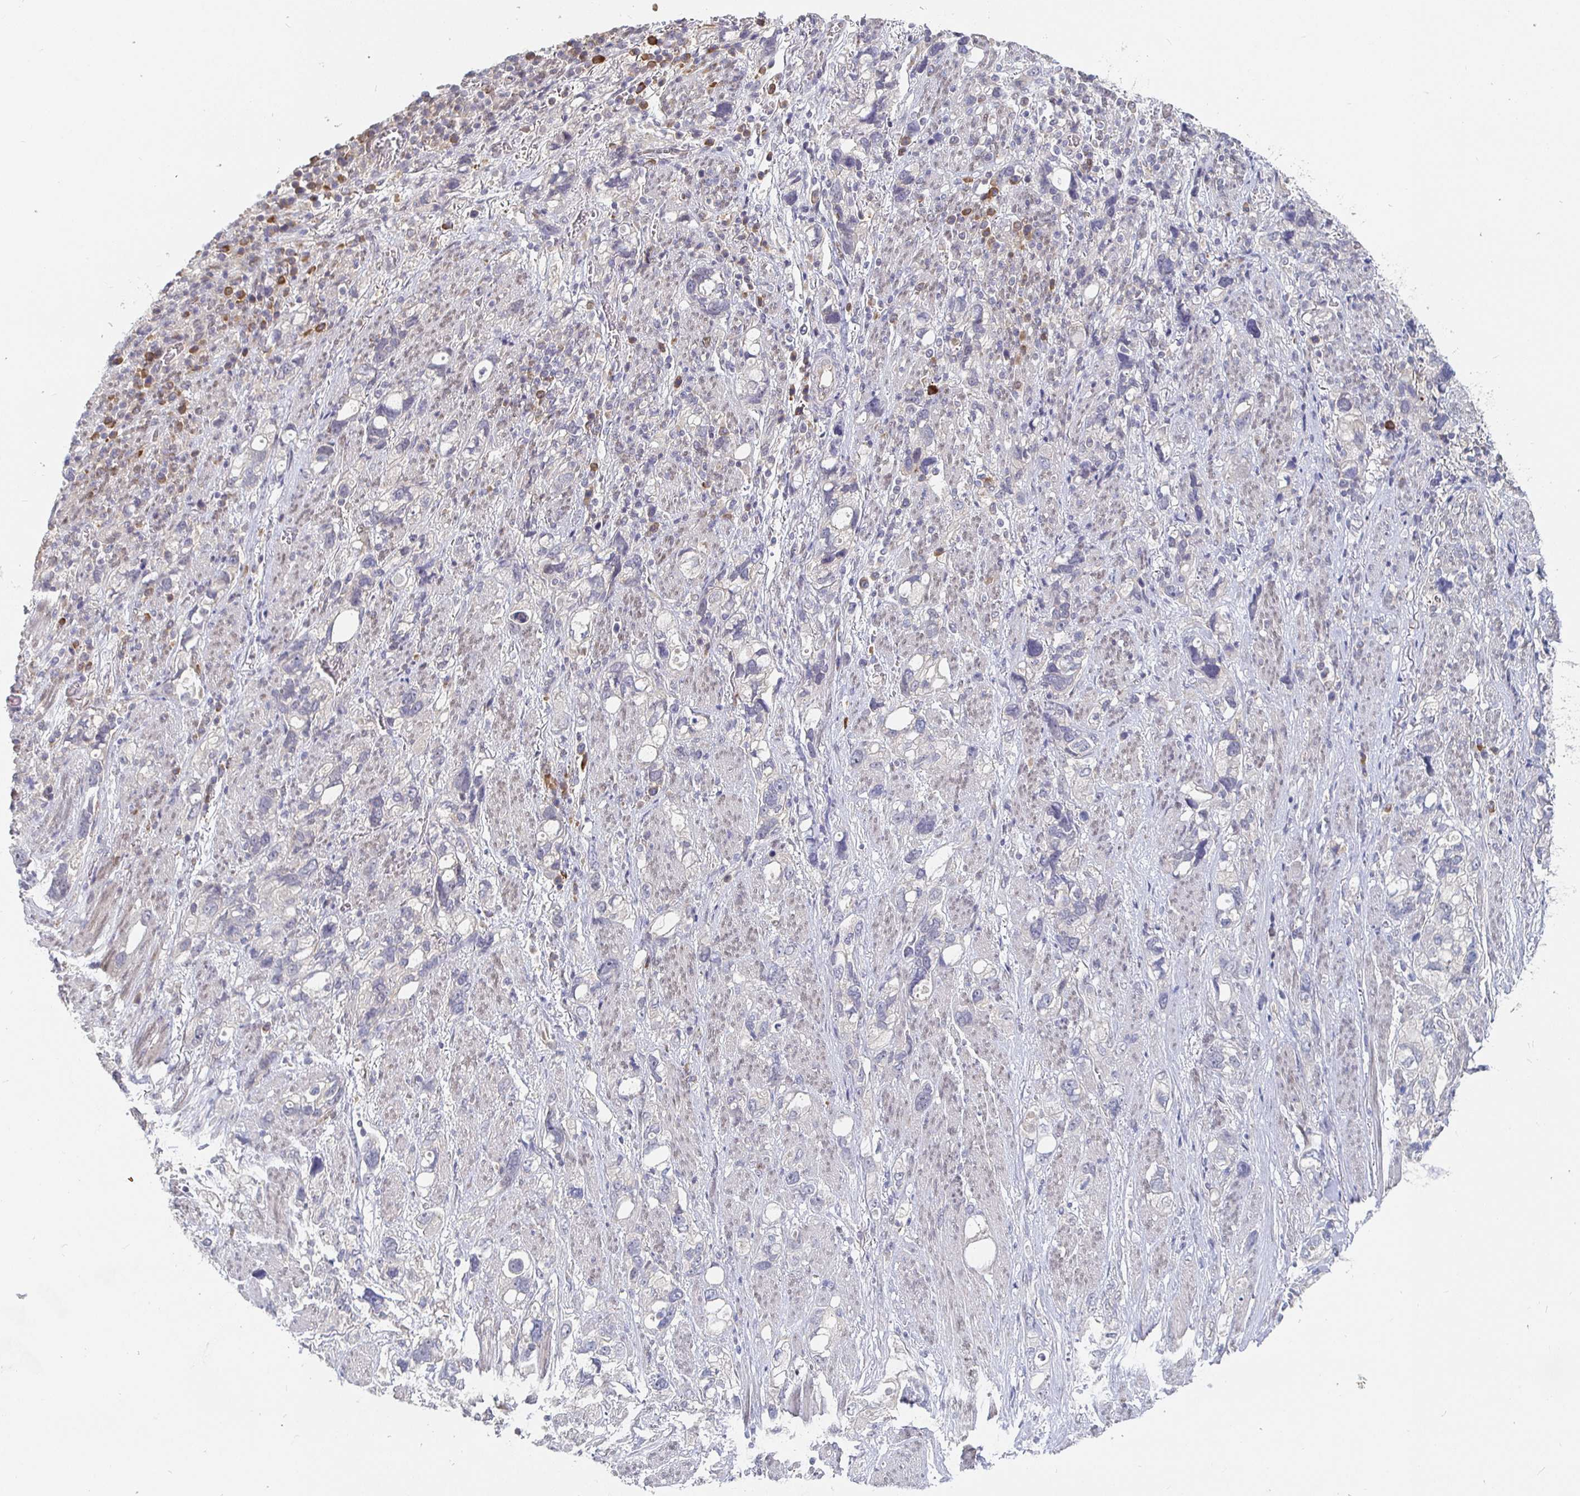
{"staining": {"intensity": "negative", "quantity": "none", "location": "none"}, "tissue": "stomach cancer", "cell_type": "Tumor cells", "image_type": "cancer", "snomed": [{"axis": "morphology", "description": "Adenocarcinoma, NOS"}, {"axis": "topography", "description": "Stomach, upper"}], "caption": "DAB (3,3'-diaminobenzidine) immunohistochemical staining of stomach cancer exhibits no significant positivity in tumor cells. The staining is performed using DAB brown chromogen with nuclei counter-stained in using hematoxylin.", "gene": "MEIS1", "patient": {"sex": "female", "age": 81}}